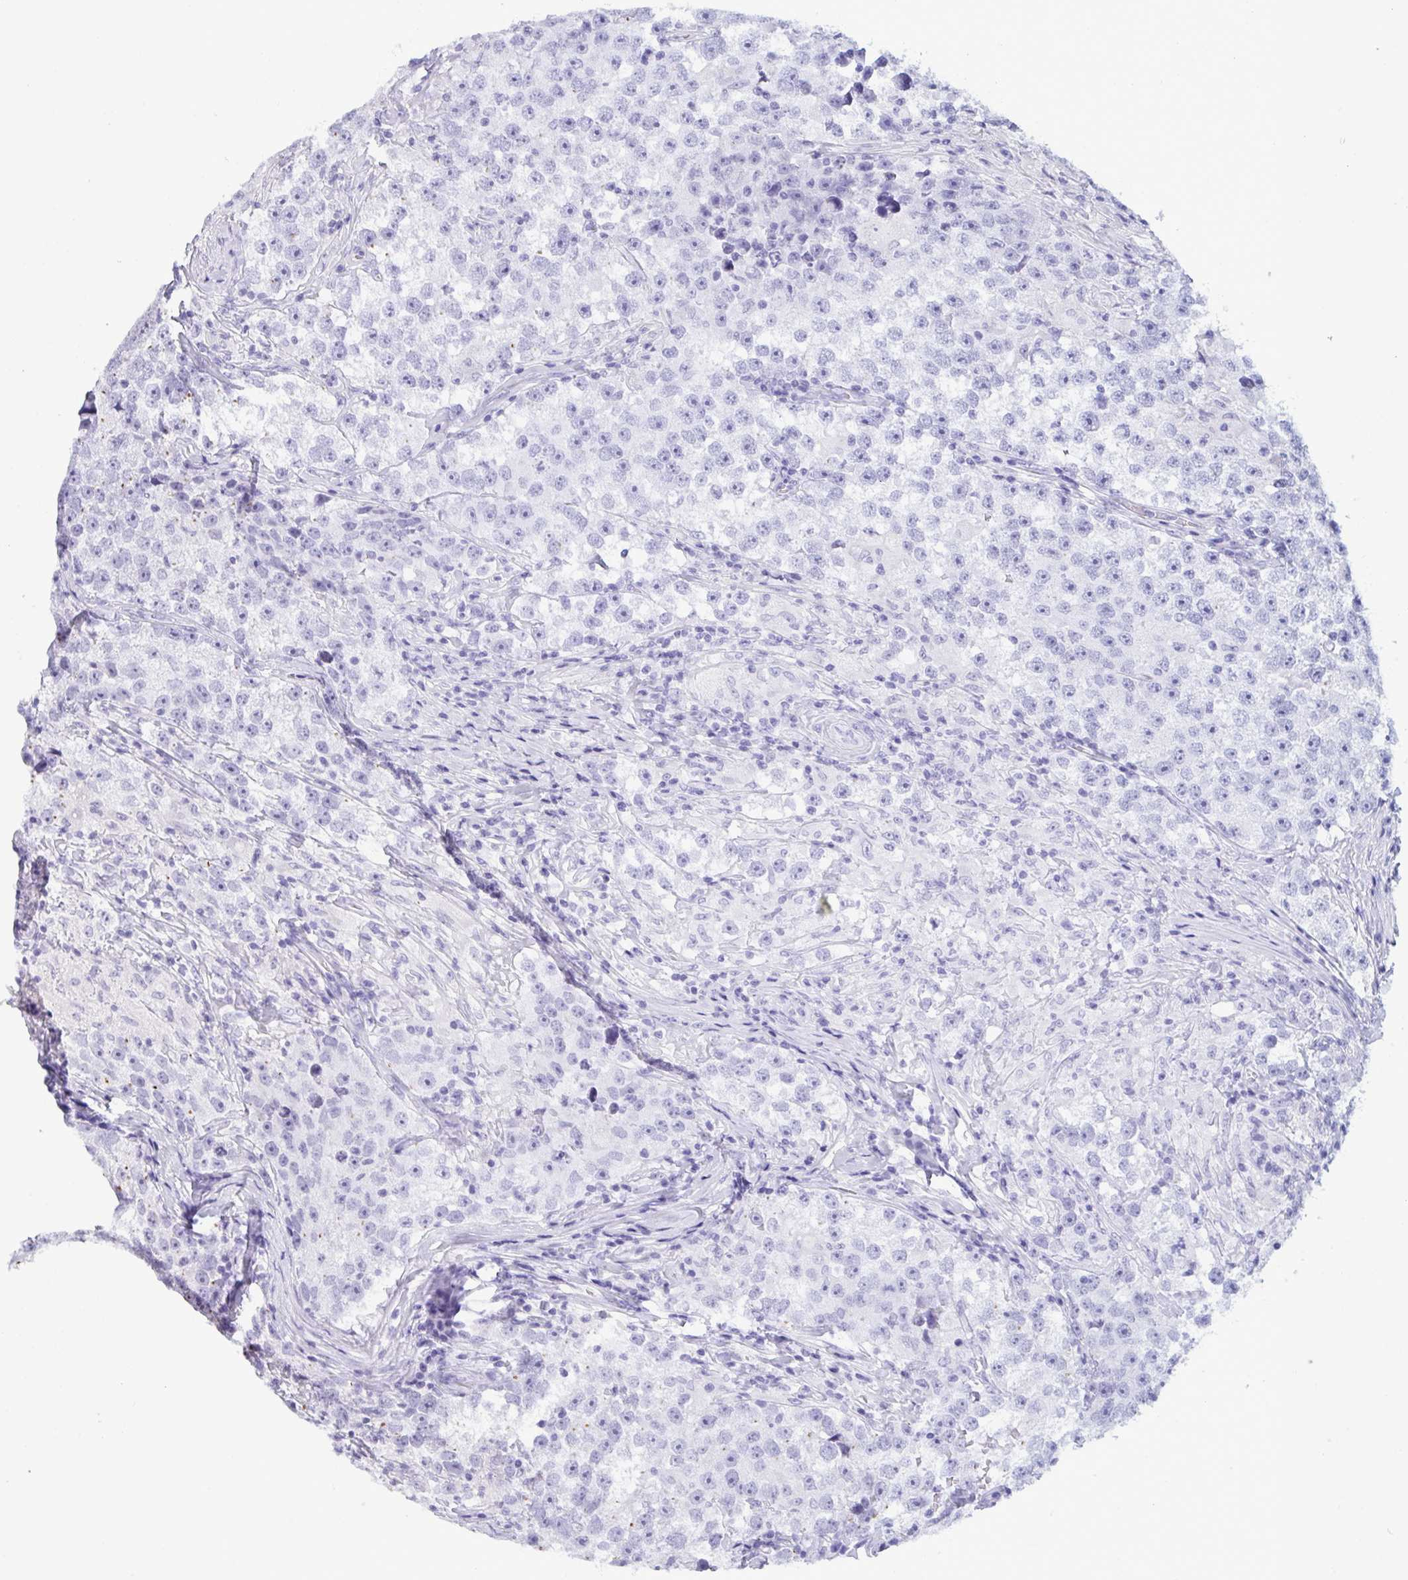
{"staining": {"intensity": "negative", "quantity": "none", "location": "none"}, "tissue": "testis cancer", "cell_type": "Tumor cells", "image_type": "cancer", "snomed": [{"axis": "morphology", "description": "Seminoma, NOS"}, {"axis": "topography", "description": "Testis"}], "caption": "Testis cancer was stained to show a protein in brown. There is no significant positivity in tumor cells.", "gene": "DOCK11", "patient": {"sex": "male", "age": 46}}